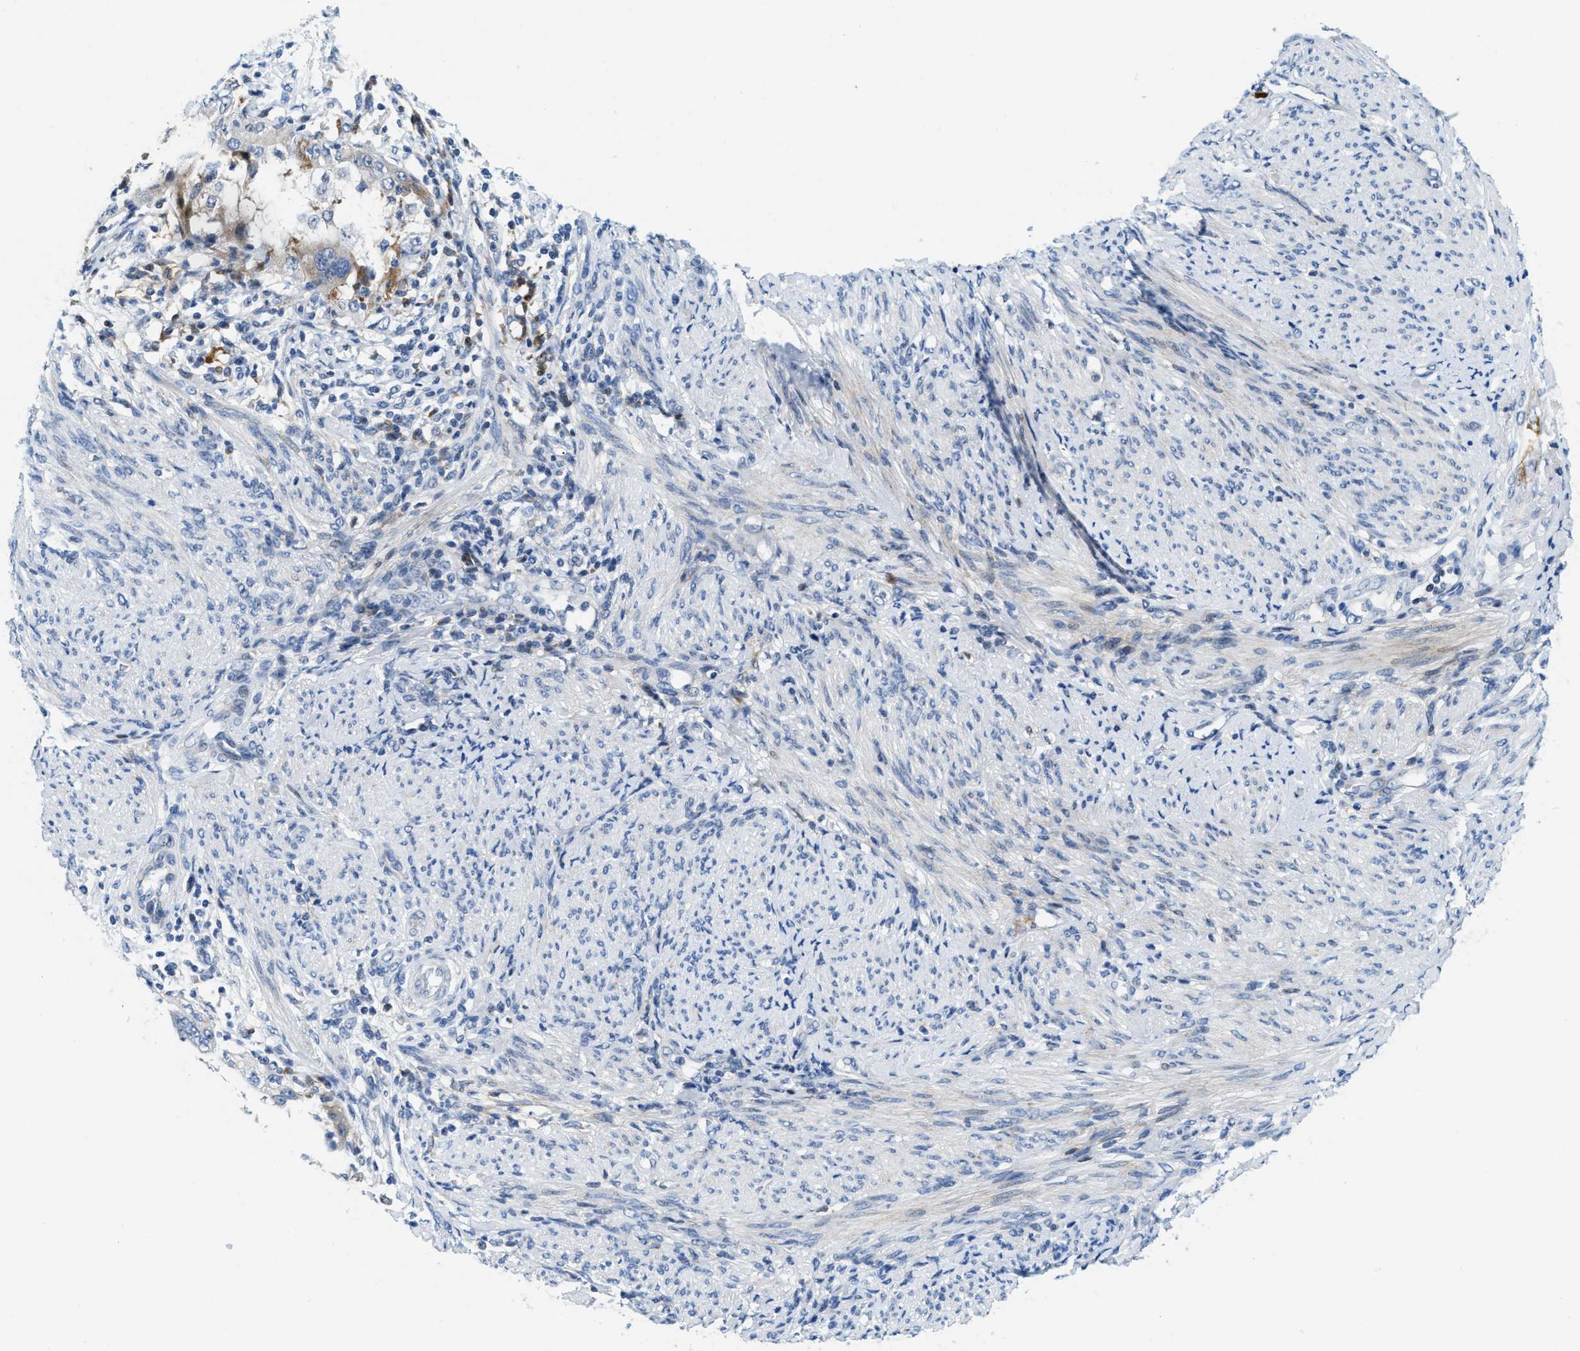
{"staining": {"intensity": "weak", "quantity": "<25%", "location": "cytoplasmic/membranous"}, "tissue": "endometrial cancer", "cell_type": "Tumor cells", "image_type": "cancer", "snomed": [{"axis": "morphology", "description": "Adenocarcinoma, NOS"}, {"axis": "topography", "description": "Endometrium"}], "caption": "This is an immunohistochemistry (IHC) micrograph of adenocarcinoma (endometrial). There is no expression in tumor cells.", "gene": "CFB", "patient": {"sex": "female", "age": 85}}